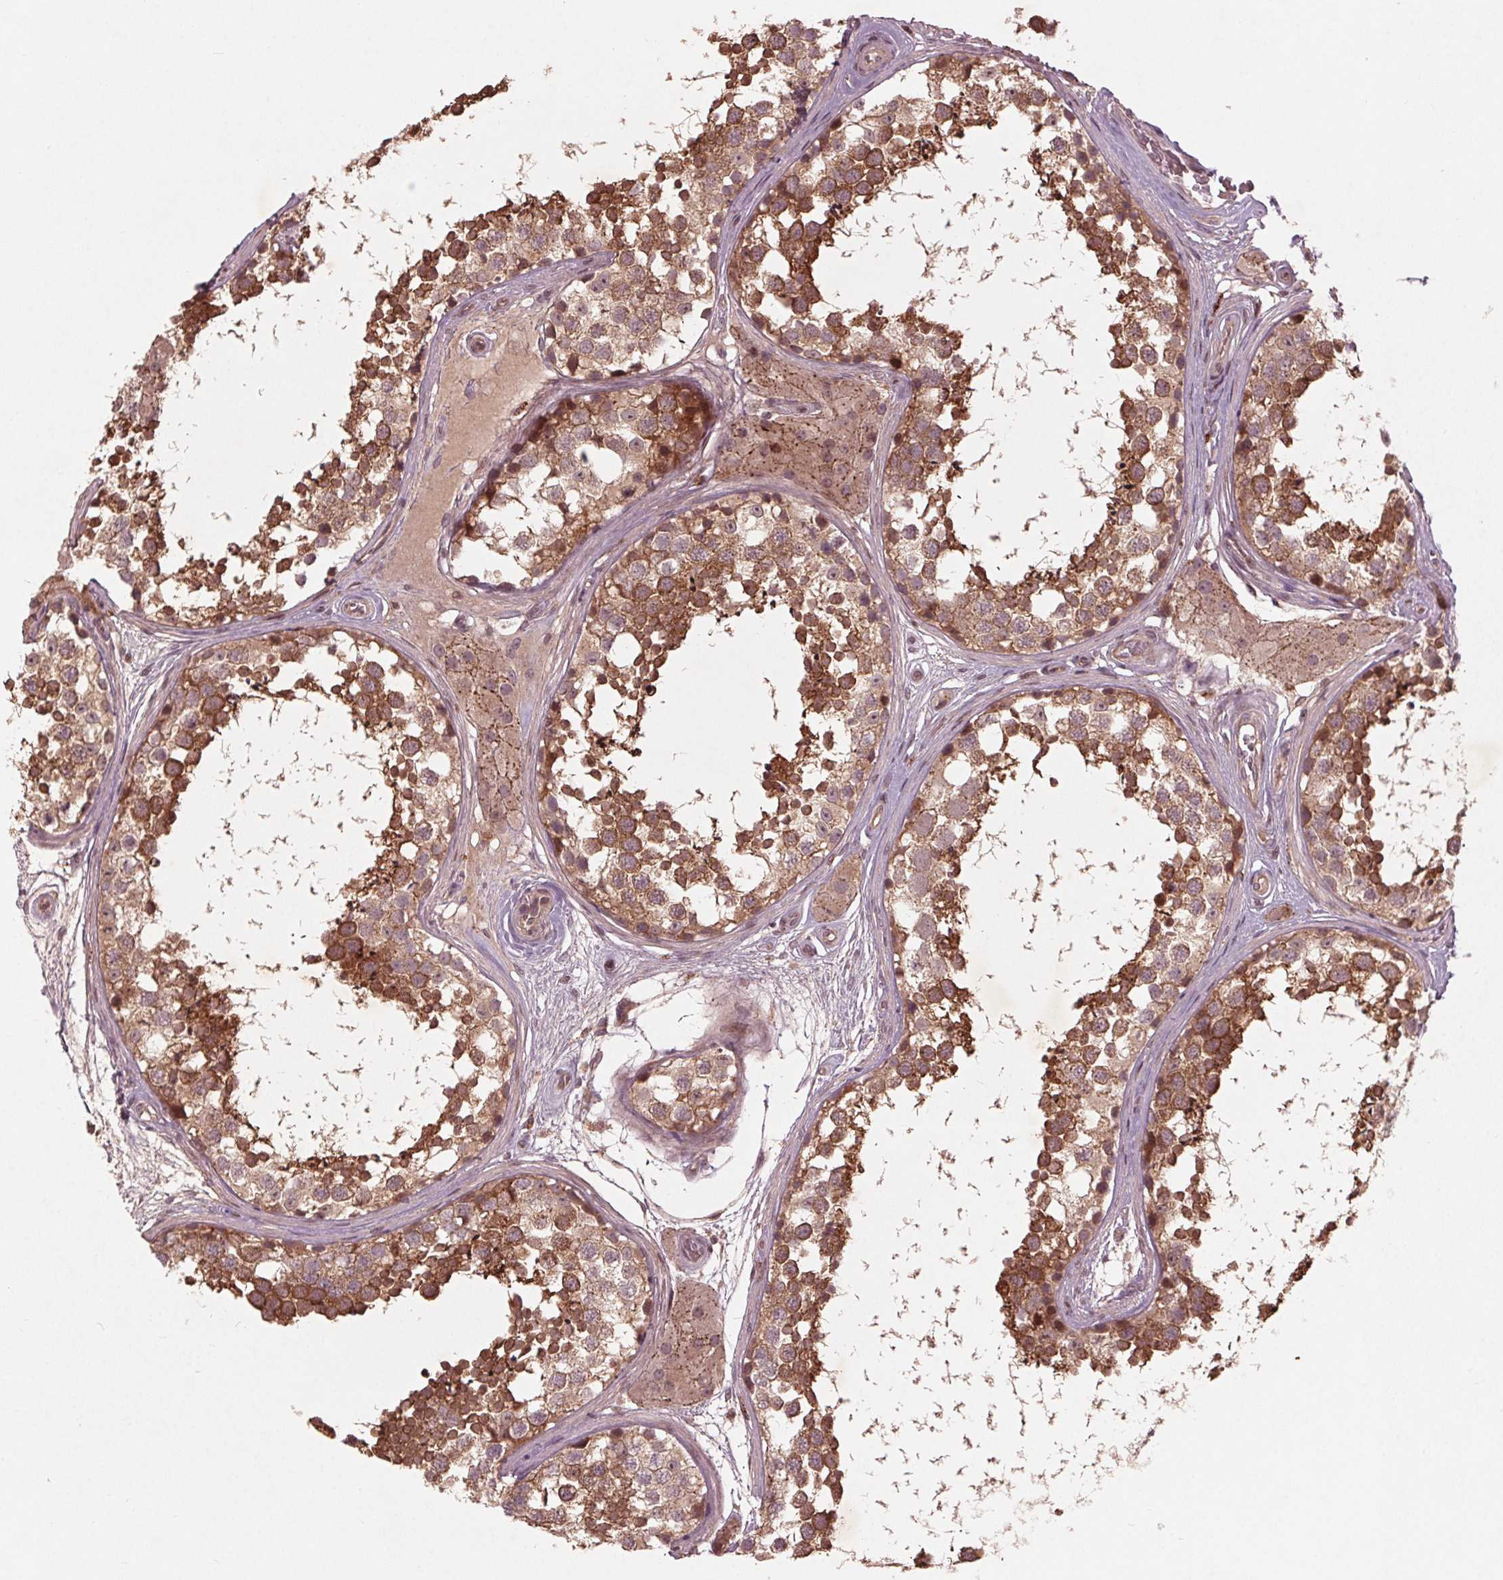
{"staining": {"intensity": "moderate", "quantity": "25%-75%", "location": "cytoplasmic/membranous,nuclear"}, "tissue": "testis", "cell_type": "Cells in seminiferous ducts", "image_type": "normal", "snomed": [{"axis": "morphology", "description": "Normal tissue, NOS"}, {"axis": "morphology", "description": "Seminoma, NOS"}, {"axis": "topography", "description": "Testis"}], "caption": "A high-resolution histopathology image shows immunohistochemistry (IHC) staining of normal testis, which shows moderate cytoplasmic/membranous,nuclear positivity in about 25%-75% of cells in seminiferous ducts.", "gene": "CDKL4", "patient": {"sex": "male", "age": 65}}